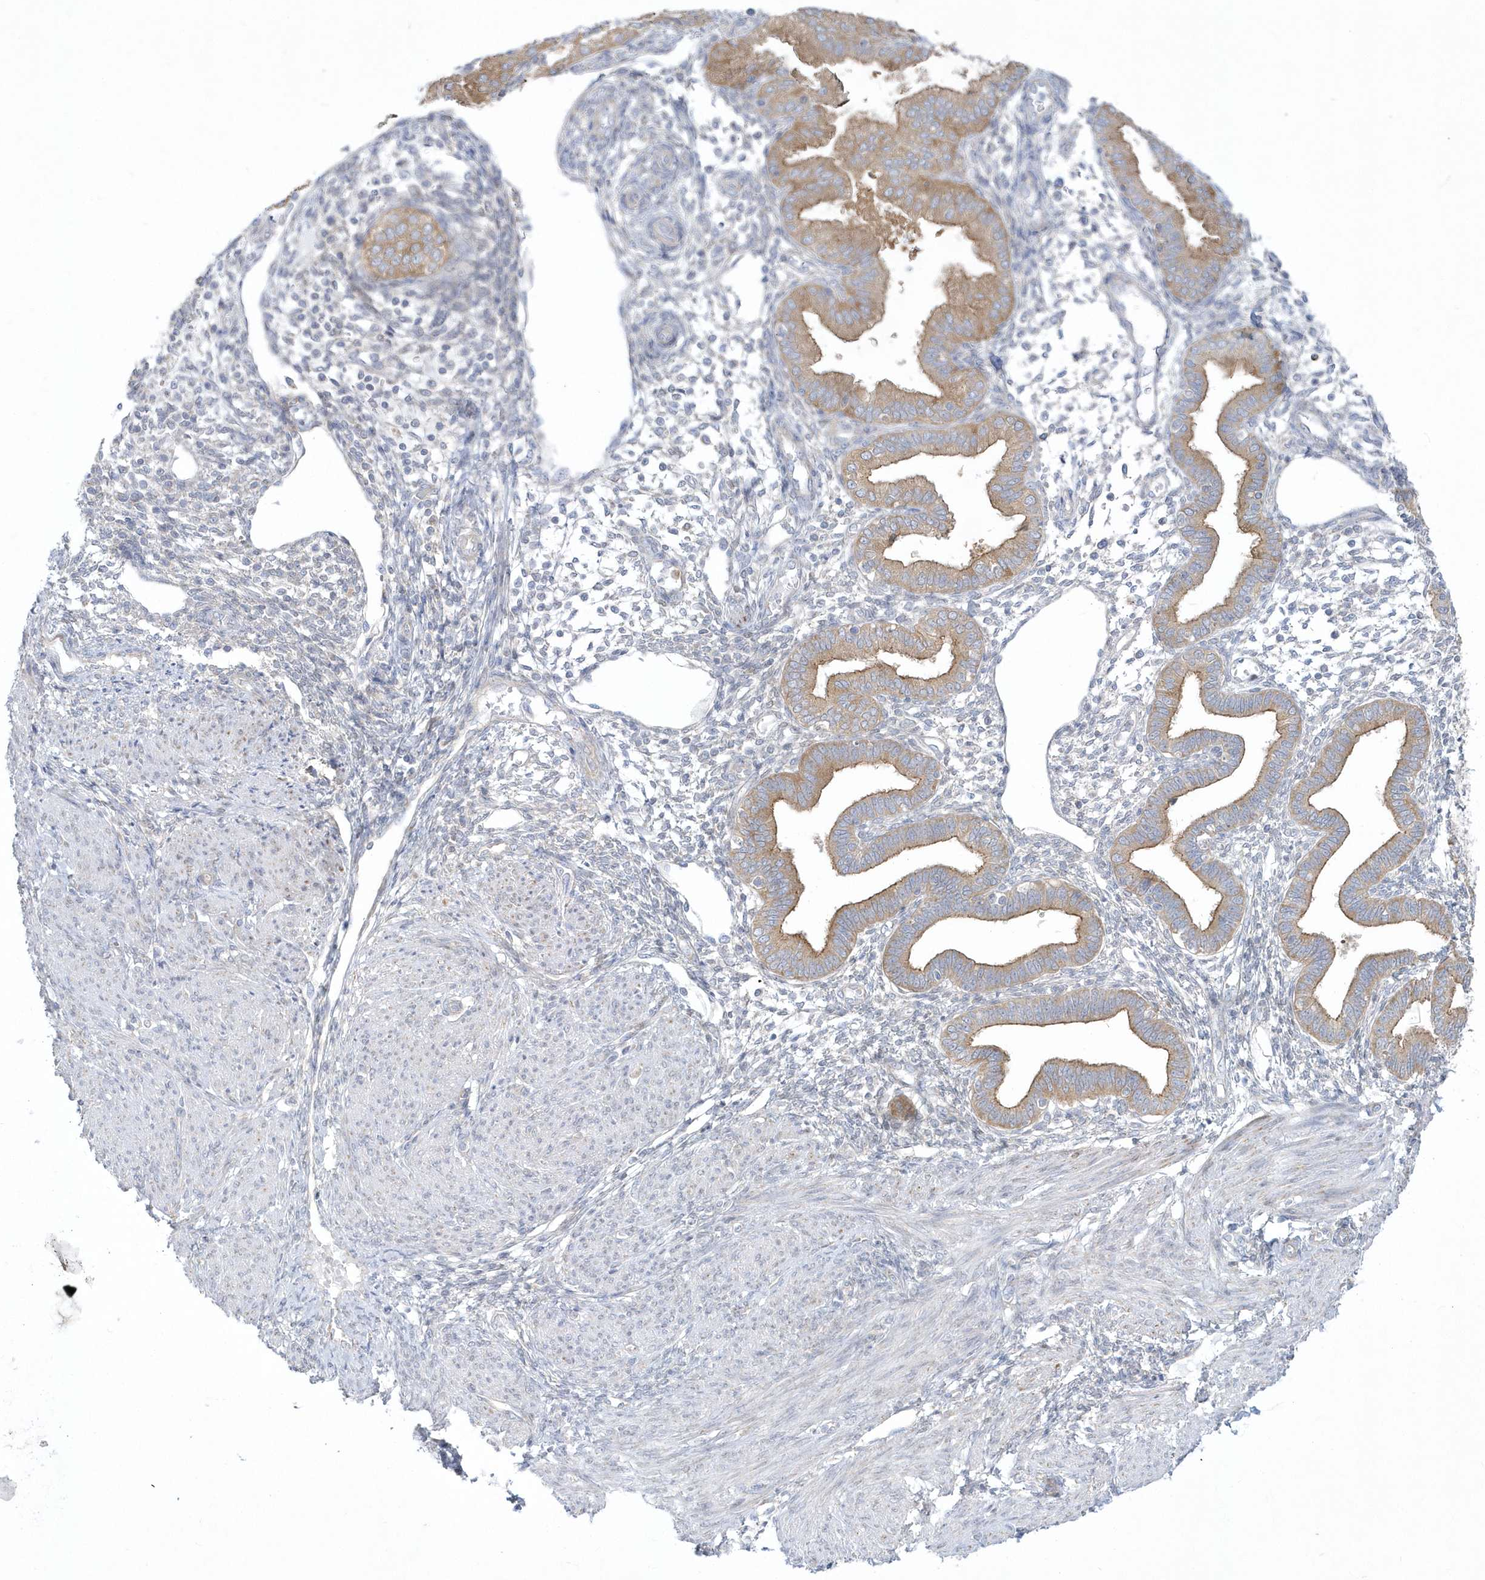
{"staining": {"intensity": "moderate", "quantity": "25%-75%", "location": "cytoplasmic/membranous"}, "tissue": "endometrium", "cell_type": "Cells in endometrial stroma", "image_type": "normal", "snomed": [{"axis": "morphology", "description": "Normal tissue, NOS"}, {"axis": "topography", "description": "Endometrium"}], "caption": "Protein analysis of benign endometrium displays moderate cytoplasmic/membranous expression in approximately 25%-75% of cells in endometrial stroma.", "gene": "DNAJC18", "patient": {"sex": "female", "age": 53}}